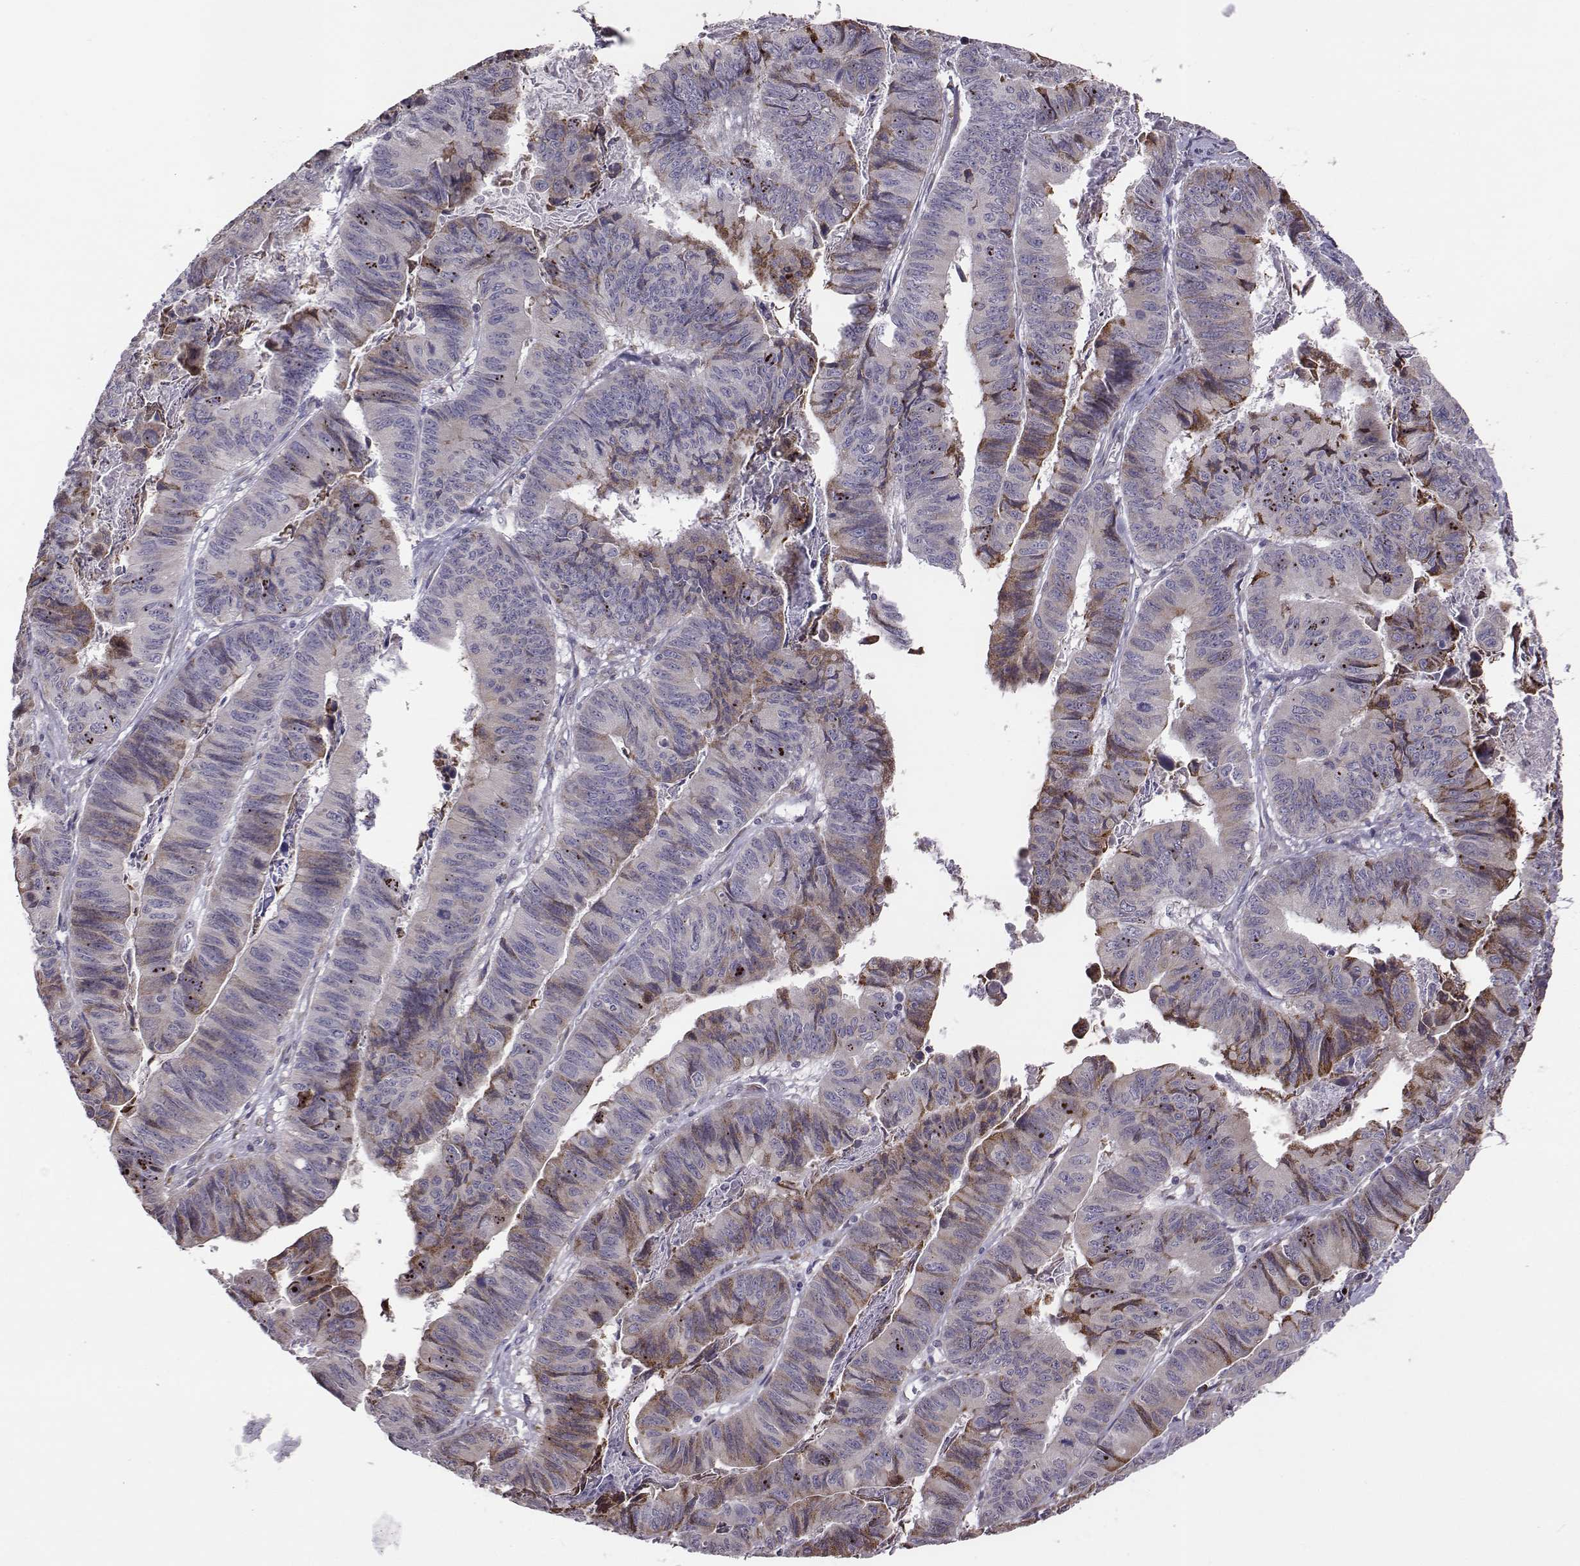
{"staining": {"intensity": "moderate", "quantity": "<25%", "location": "cytoplasmic/membranous"}, "tissue": "stomach cancer", "cell_type": "Tumor cells", "image_type": "cancer", "snomed": [{"axis": "morphology", "description": "Adenocarcinoma, NOS"}, {"axis": "topography", "description": "Stomach, lower"}], "caption": "Protein staining by immunohistochemistry demonstrates moderate cytoplasmic/membranous staining in approximately <25% of tumor cells in stomach cancer.", "gene": "SELENOI", "patient": {"sex": "male", "age": 77}}